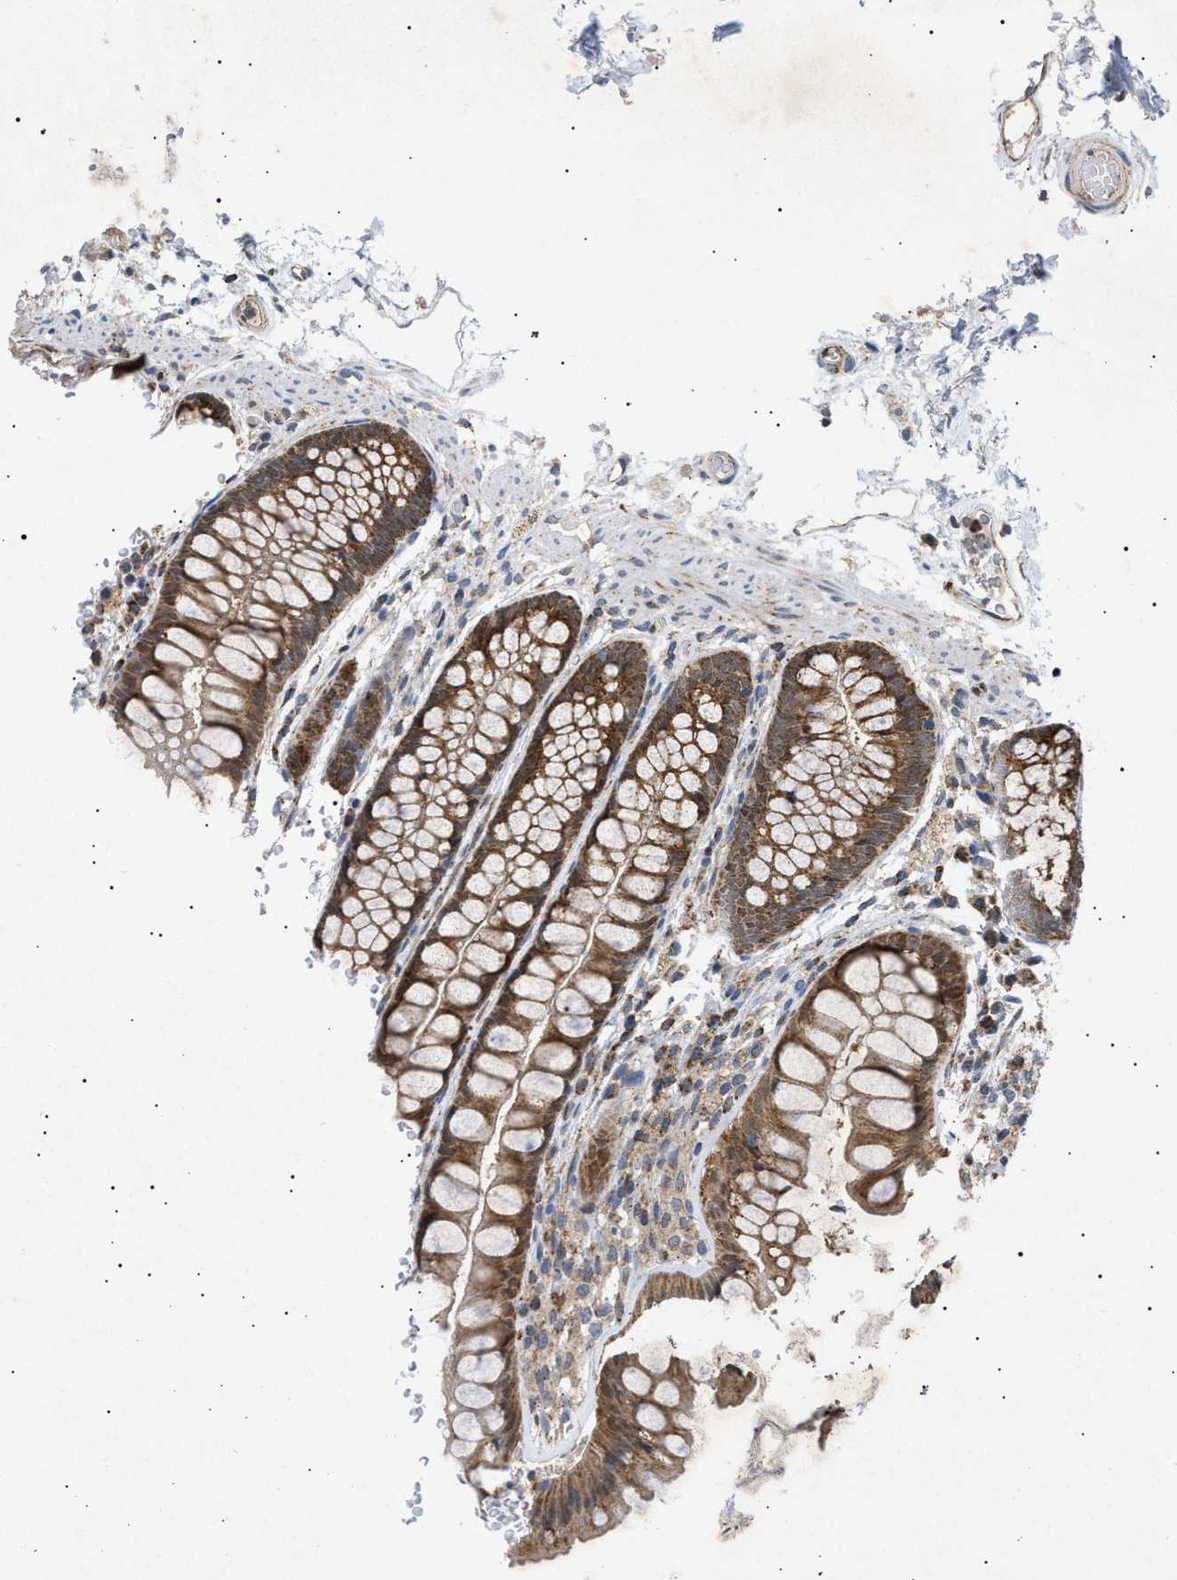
{"staining": {"intensity": "strong", "quantity": ">75%", "location": "cytoplasmic/membranous"}, "tissue": "colon", "cell_type": "Endothelial cells", "image_type": "normal", "snomed": [{"axis": "morphology", "description": "Normal tissue, NOS"}, {"axis": "topography", "description": "Colon"}], "caption": "Immunohistochemical staining of benign human colon shows strong cytoplasmic/membranous protein expression in approximately >75% of endothelial cells. Immunohistochemistry stains the protein in brown and the nuclei are stained blue.", "gene": "SIRT5", "patient": {"sex": "female", "age": 56}}